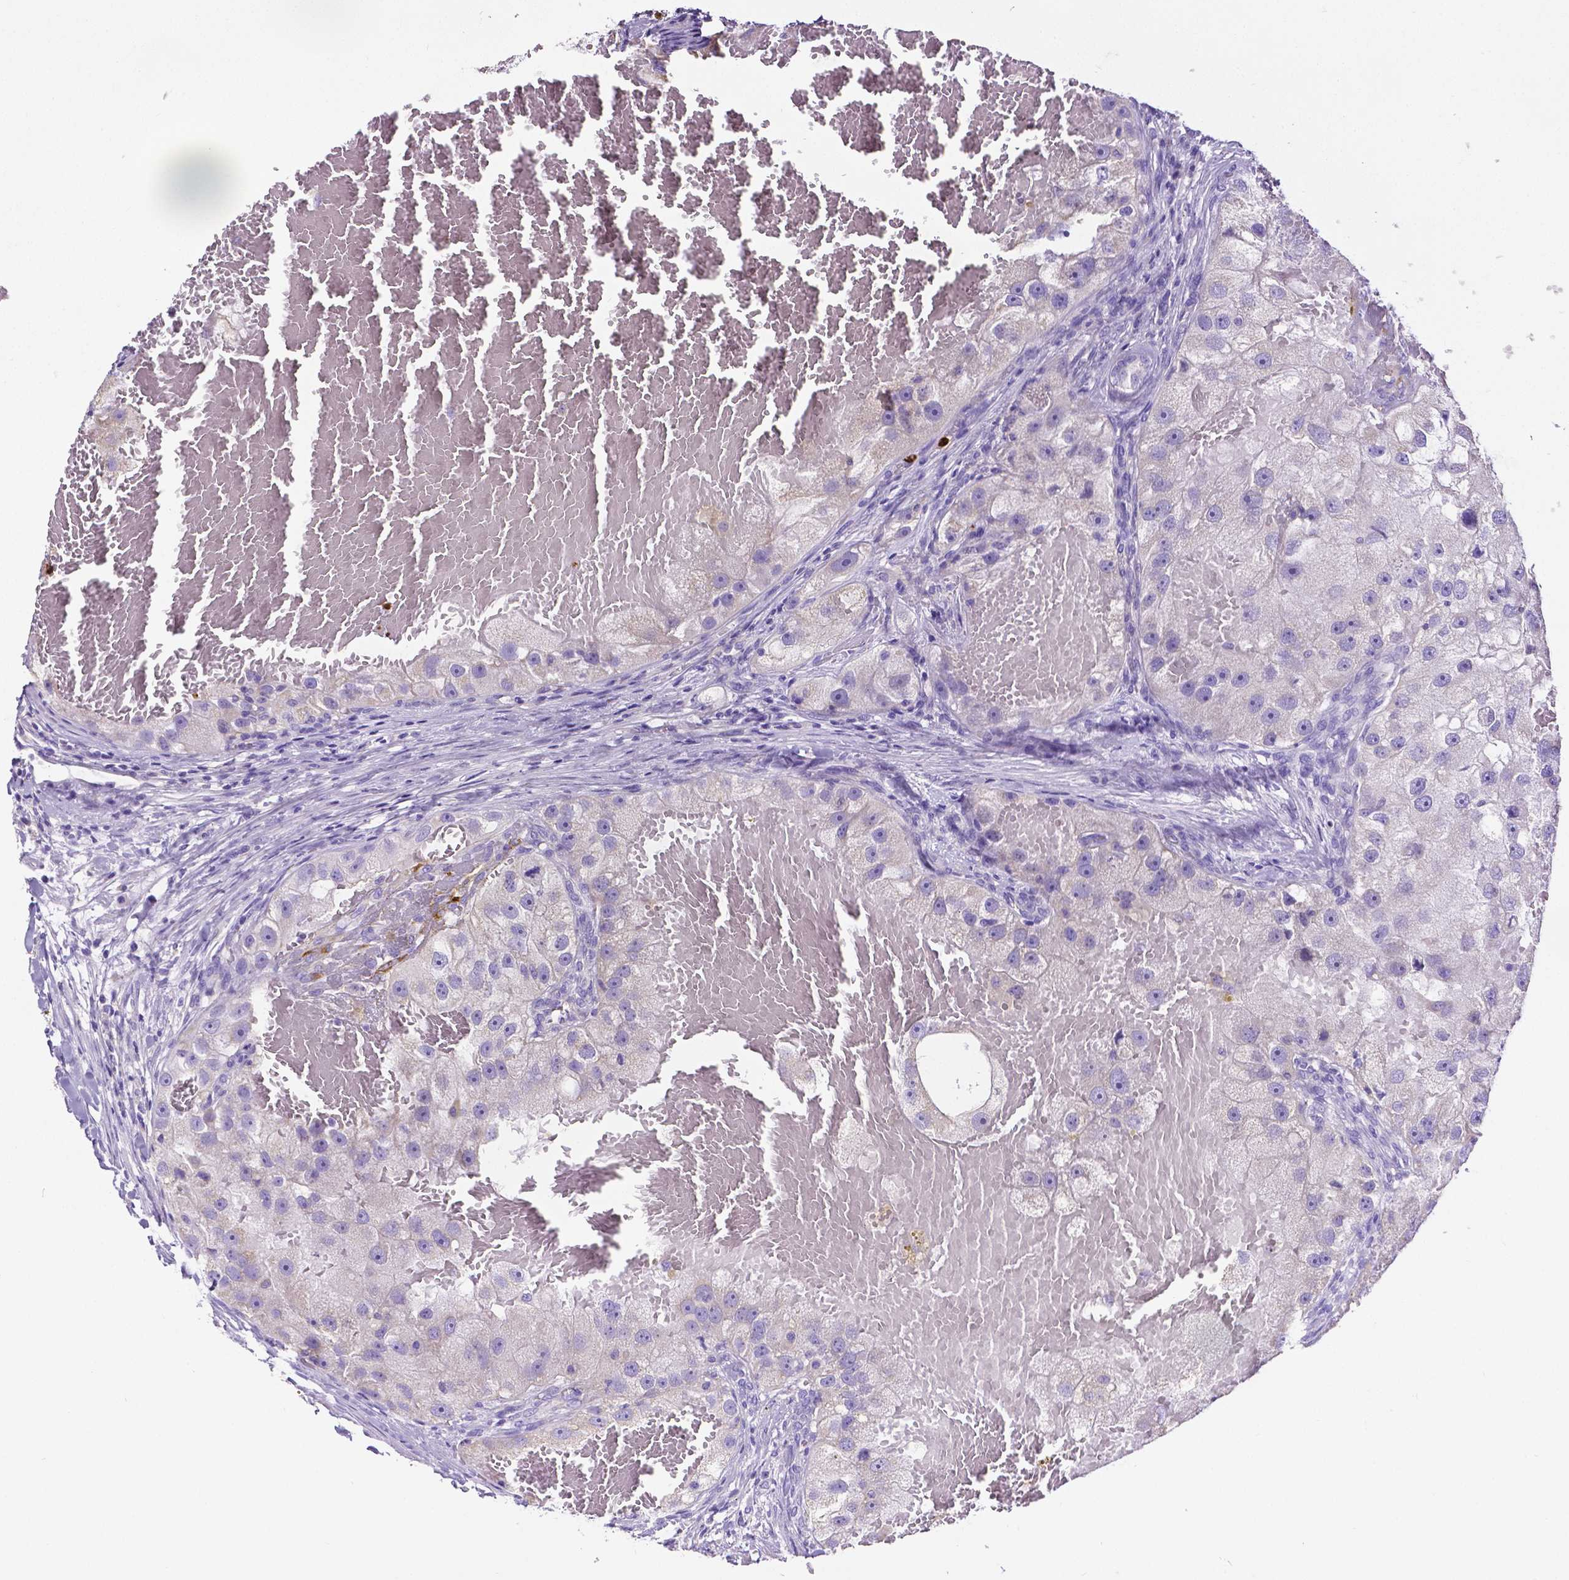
{"staining": {"intensity": "negative", "quantity": "none", "location": "none"}, "tissue": "renal cancer", "cell_type": "Tumor cells", "image_type": "cancer", "snomed": [{"axis": "morphology", "description": "Adenocarcinoma, NOS"}, {"axis": "topography", "description": "Kidney"}], "caption": "Human renal adenocarcinoma stained for a protein using immunohistochemistry (IHC) demonstrates no staining in tumor cells.", "gene": "MMP9", "patient": {"sex": "male", "age": 63}}